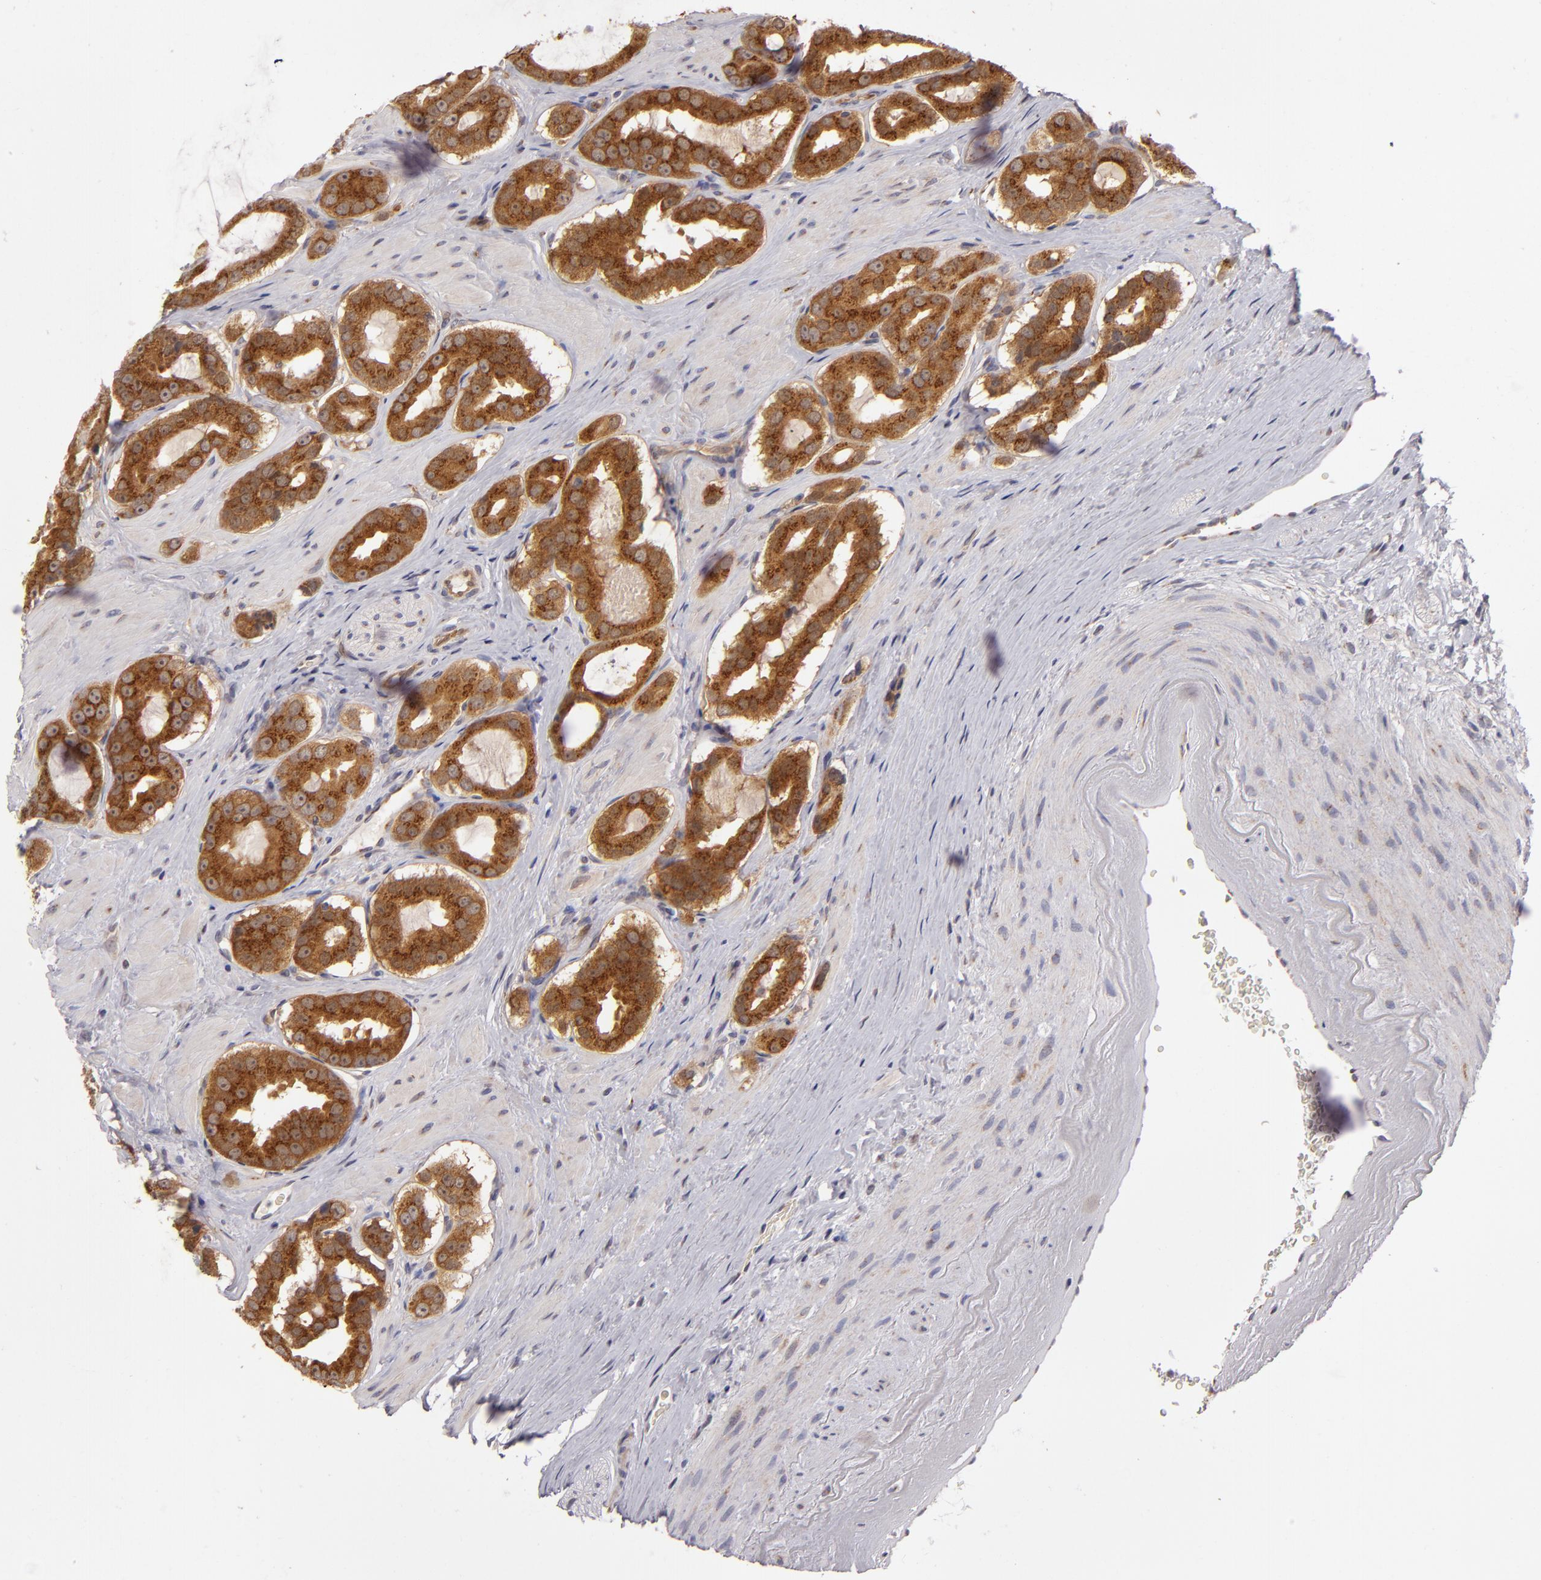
{"staining": {"intensity": "strong", "quantity": ">75%", "location": "cytoplasmic/membranous"}, "tissue": "prostate cancer", "cell_type": "Tumor cells", "image_type": "cancer", "snomed": [{"axis": "morphology", "description": "Adenocarcinoma, Low grade"}, {"axis": "topography", "description": "Prostate"}], "caption": "Immunohistochemical staining of human prostate cancer demonstrates high levels of strong cytoplasmic/membranous expression in approximately >75% of tumor cells.", "gene": "SH2D4A", "patient": {"sex": "male", "age": 59}}